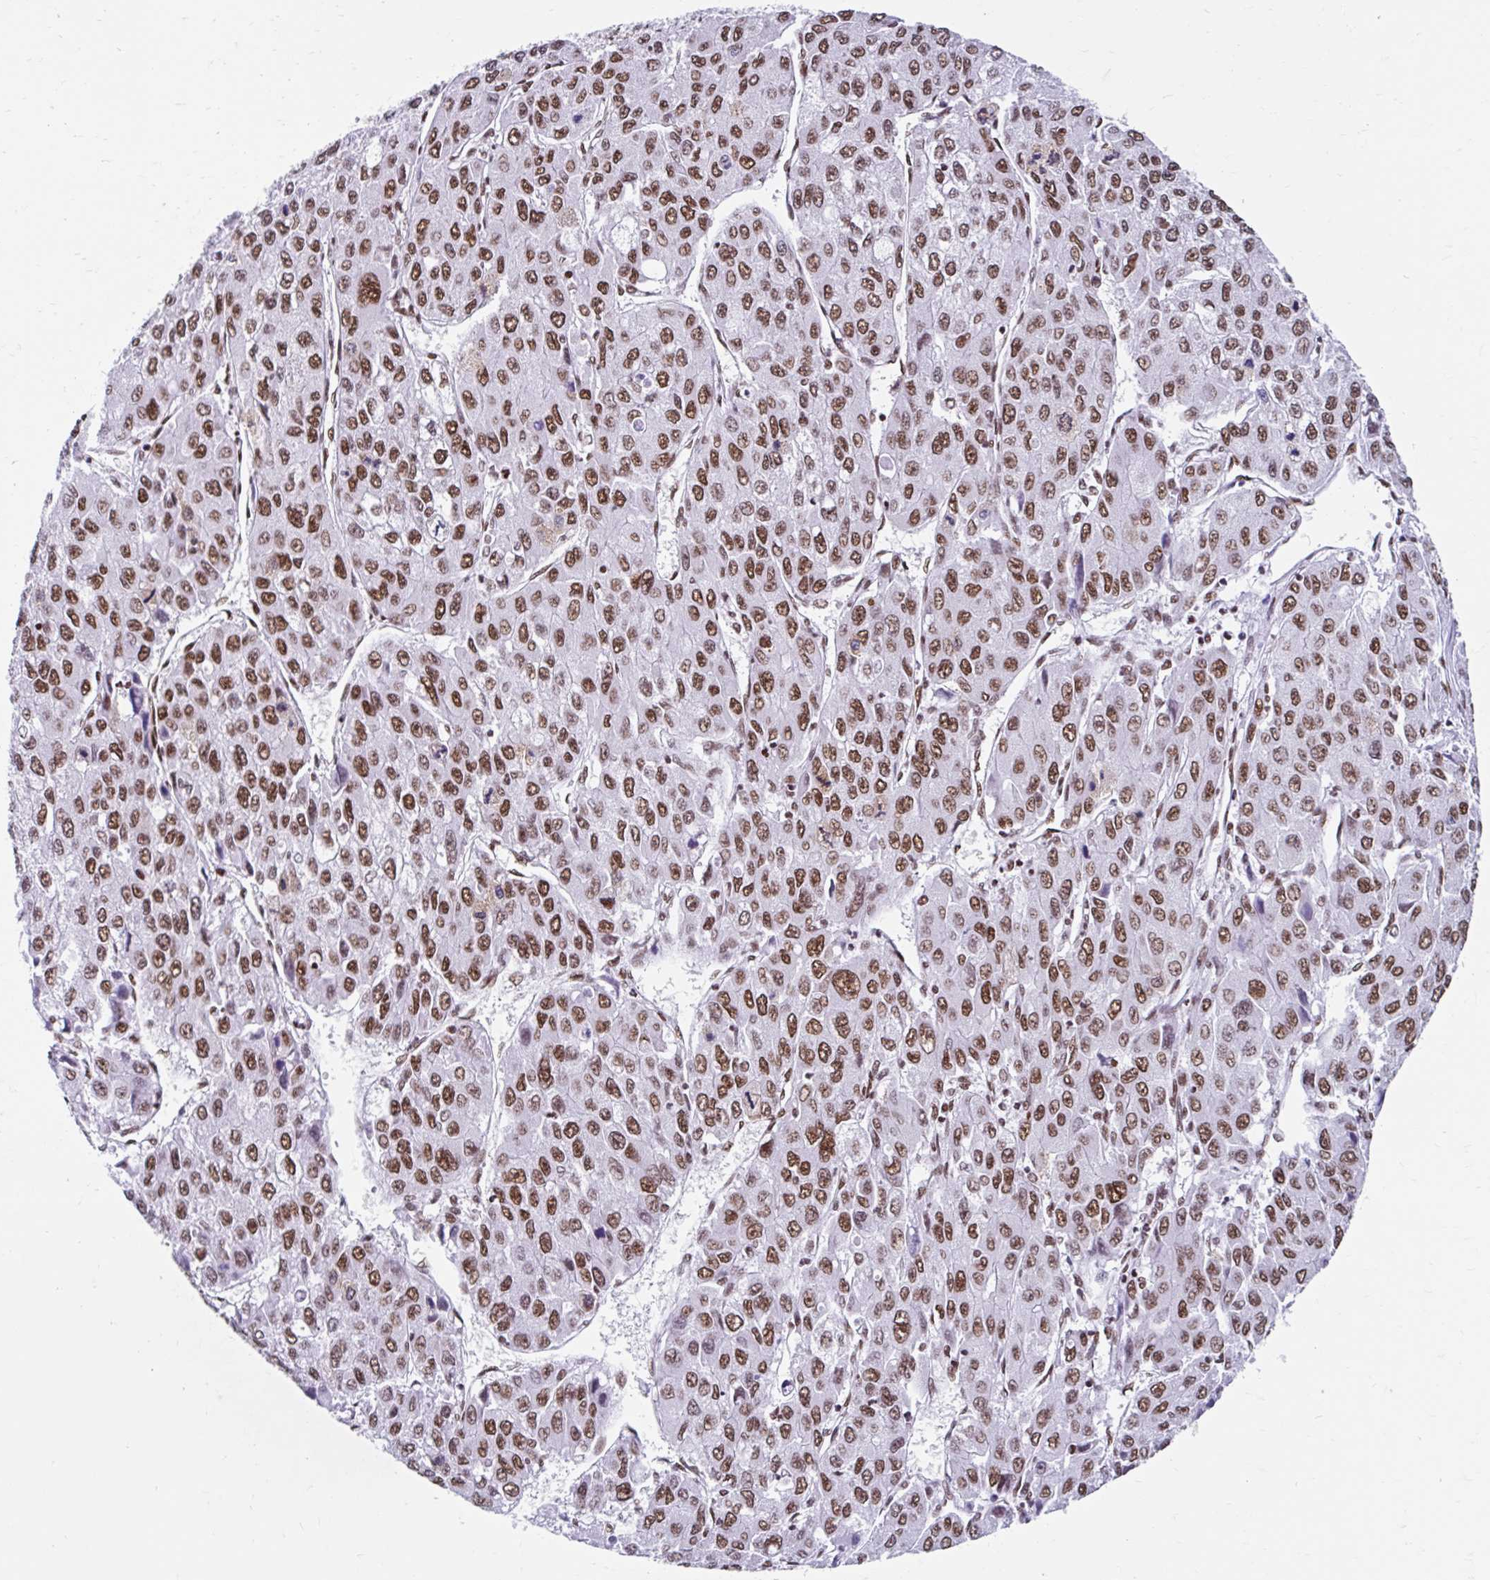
{"staining": {"intensity": "moderate", "quantity": ">75%", "location": "nuclear"}, "tissue": "liver cancer", "cell_type": "Tumor cells", "image_type": "cancer", "snomed": [{"axis": "morphology", "description": "Carcinoma, Hepatocellular, NOS"}, {"axis": "topography", "description": "Liver"}], "caption": "A brown stain highlights moderate nuclear positivity of a protein in human liver hepatocellular carcinoma tumor cells.", "gene": "KHDRBS1", "patient": {"sex": "female", "age": 66}}